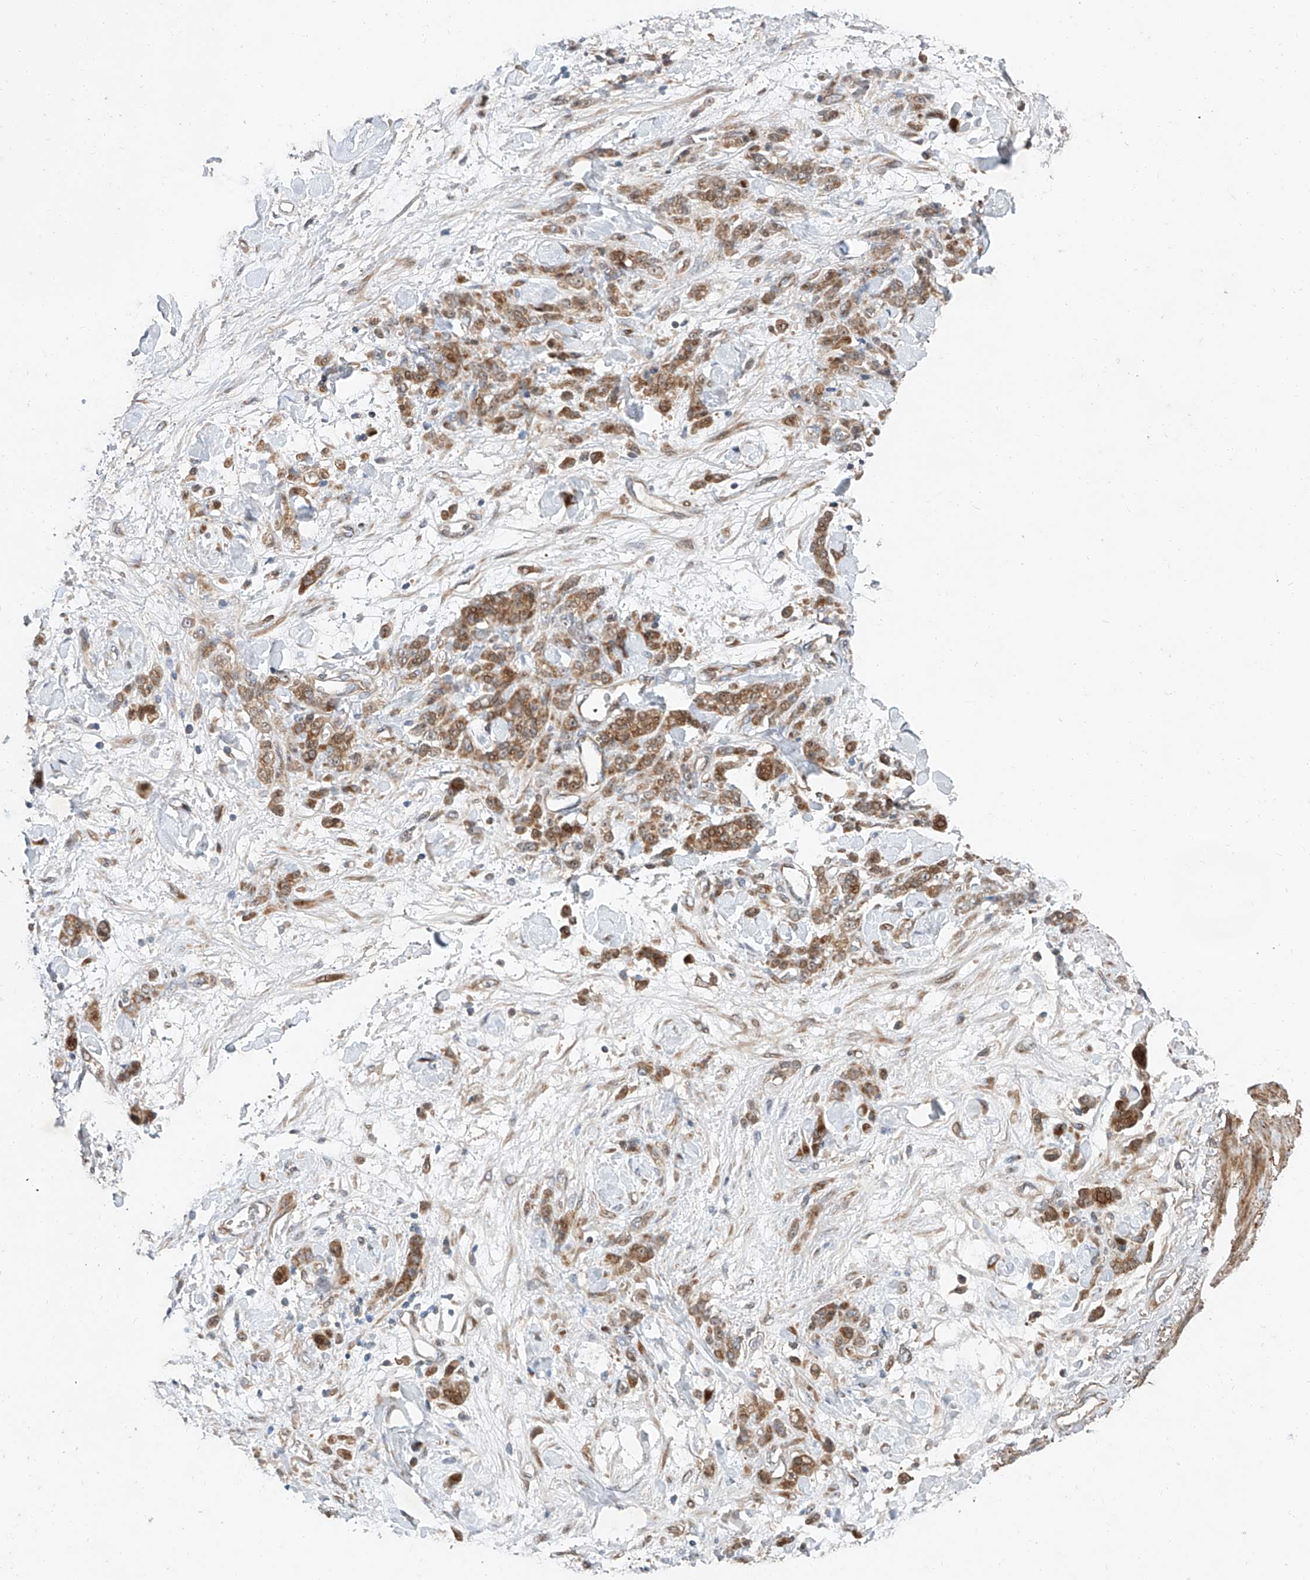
{"staining": {"intensity": "moderate", "quantity": ">75%", "location": "cytoplasmic/membranous"}, "tissue": "stomach cancer", "cell_type": "Tumor cells", "image_type": "cancer", "snomed": [{"axis": "morphology", "description": "Normal tissue, NOS"}, {"axis": "morphology", "description": "Adenocarcinoma, NOS"}, {"axis": "topography", "description": "Stomach"}], "caption": "This photomicrograph shows immunohistochemistry staining of human stomach cancer, with medium moderate cytoplasmic/membranous staining in about >75% of tumor cells.", "gene": "USF3", "patient": {"sex": "male", "age": 82}}